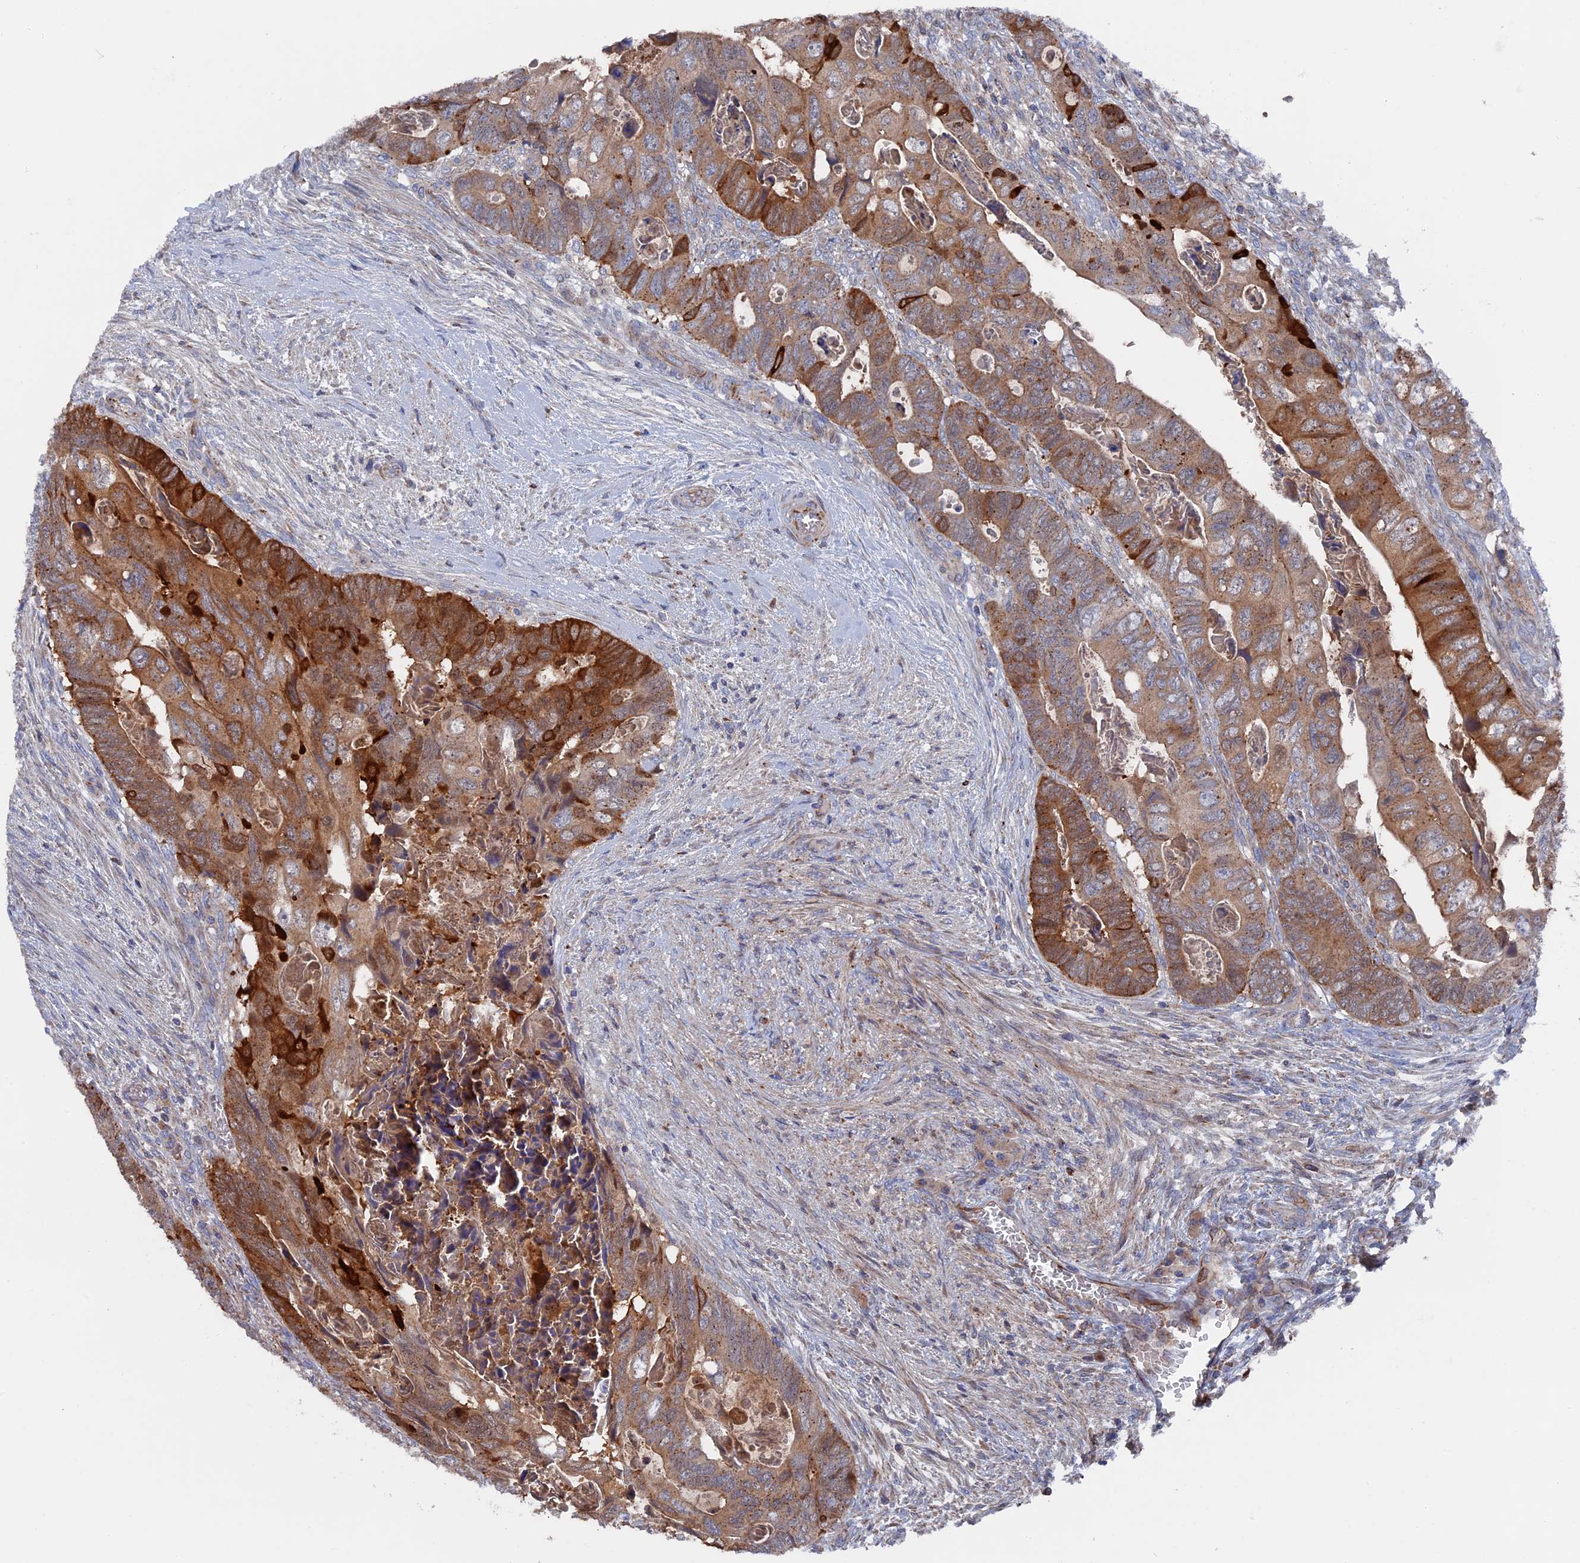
{"staining": {"intensity": "strong", "quantity": "25%-75%", "location": "cytoplasmic/membranous"}, "tissue": "colorectal cancer", "cell_type": "Tumor cells", "image_type": "cancer", "snomed": [{"axis": "morphology", "description": "Adenocarcinoma, NOS"}, {"axis": "topography", "description": "Rectum"}], "caption": "Strong cytoplasmic/membranous protein expression is present in about 25%-75% of tumor cells in colorectal adenocarcinoma. The protein of interest is shown in brown color, while the nuclei are stained blue.", "gene": "SMG9", "patient": {"sex": "female", "age": 78}}